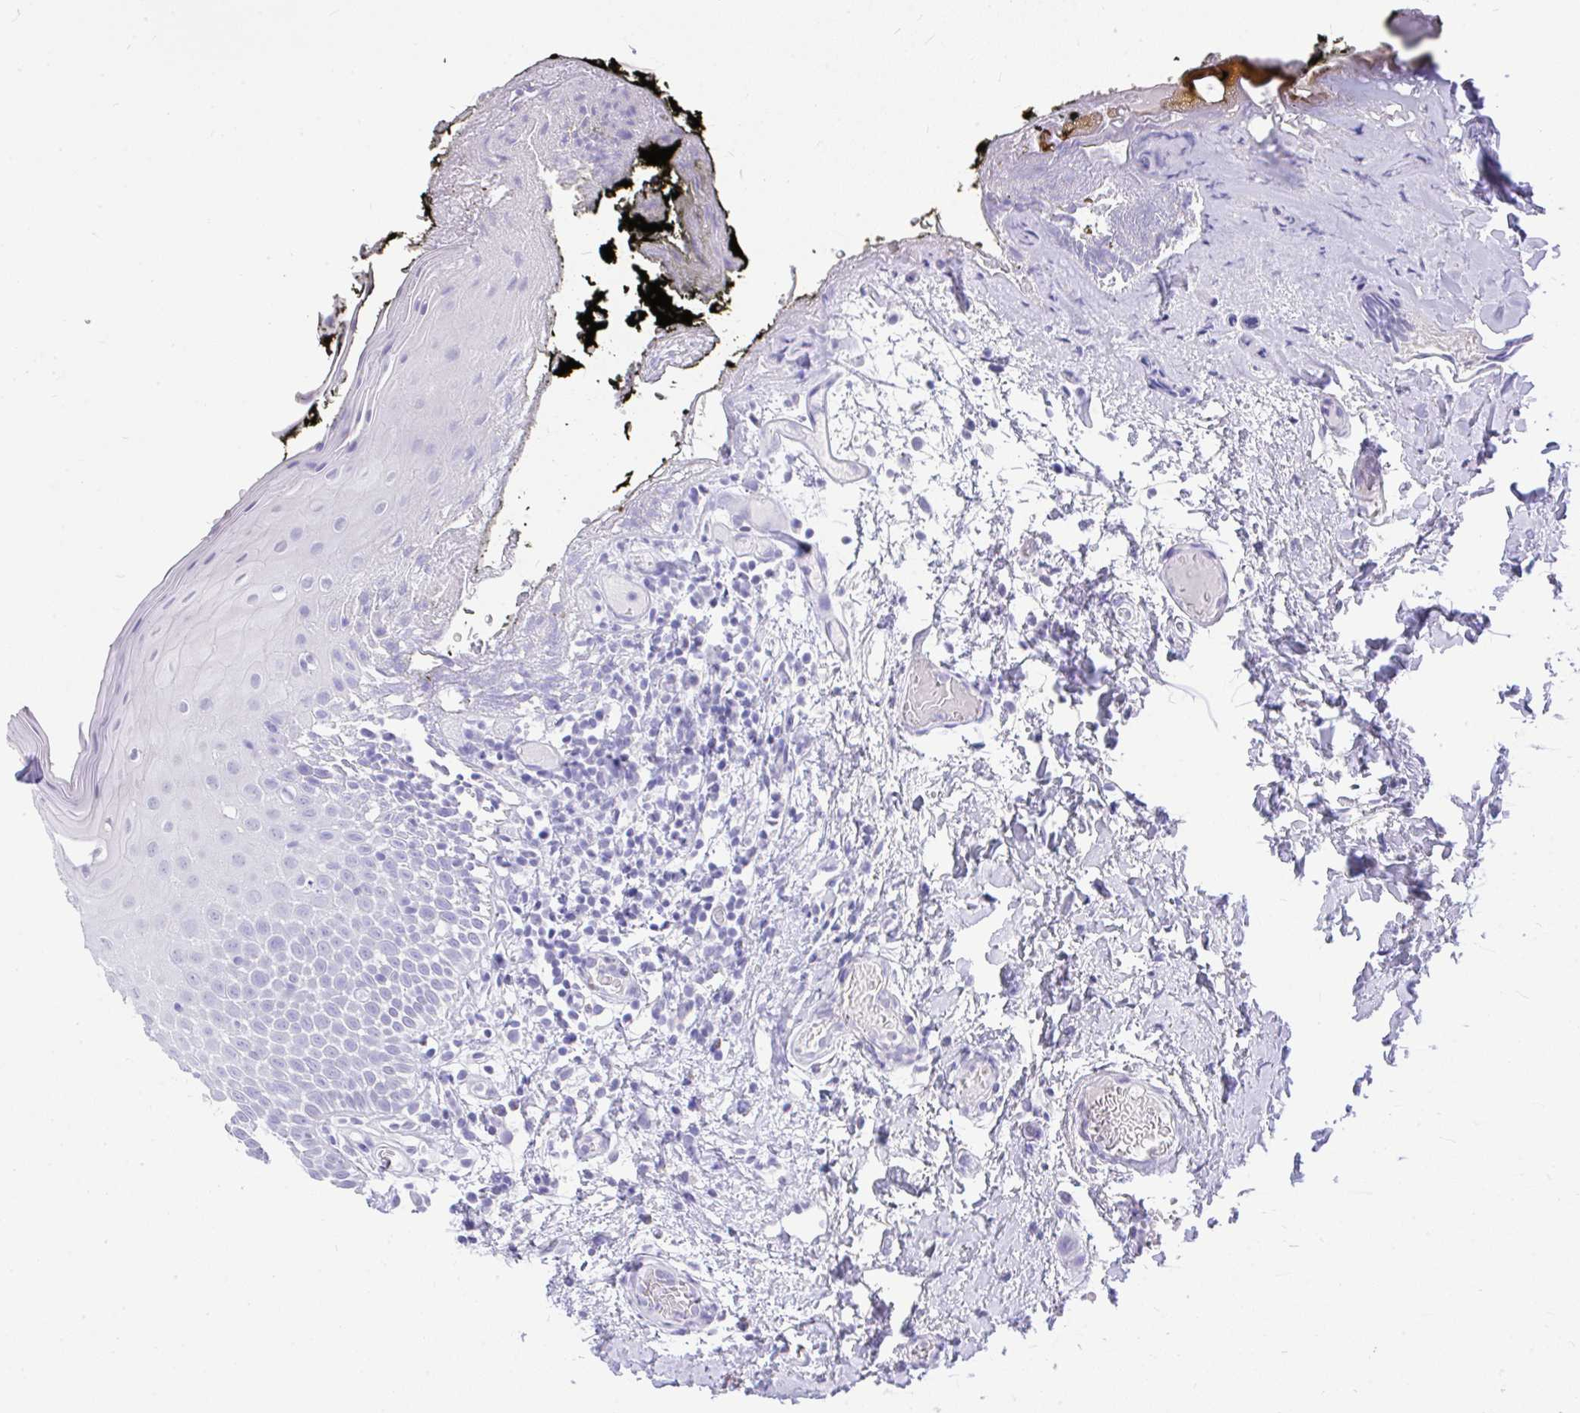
{"staining": {"intensity": "negative", "quantity": "none", "location": "none"}, "tissue": "oral mucosa", "cell_type": "Squamous epithelial cells", "image_type": "normal", "snomed": [{"axis": "morphology", "description": "Normal tissue, NOS"}, {"axis": "morphology", "description": "Squamous cell carcinoma, NOS"}, {"axis": "topography", "description": "Oral tissue"}, {"axis": "topography", "description": "Tounge, NOS"}, {"axis": "topography", "description": "Head-Neck"}], "caption": "Histopathology image shows no significant protein positivity in squamous epithelial cells of unremarkable oral mucosa. (Stains: DAB (3,3'-diaminobenzidine) IHC with hematoxylin counter stain, Microscopy: brightfield microscopy at high magnification).", "gene": "MS4A12", "patient": {"sex": "male", "age": 76}}